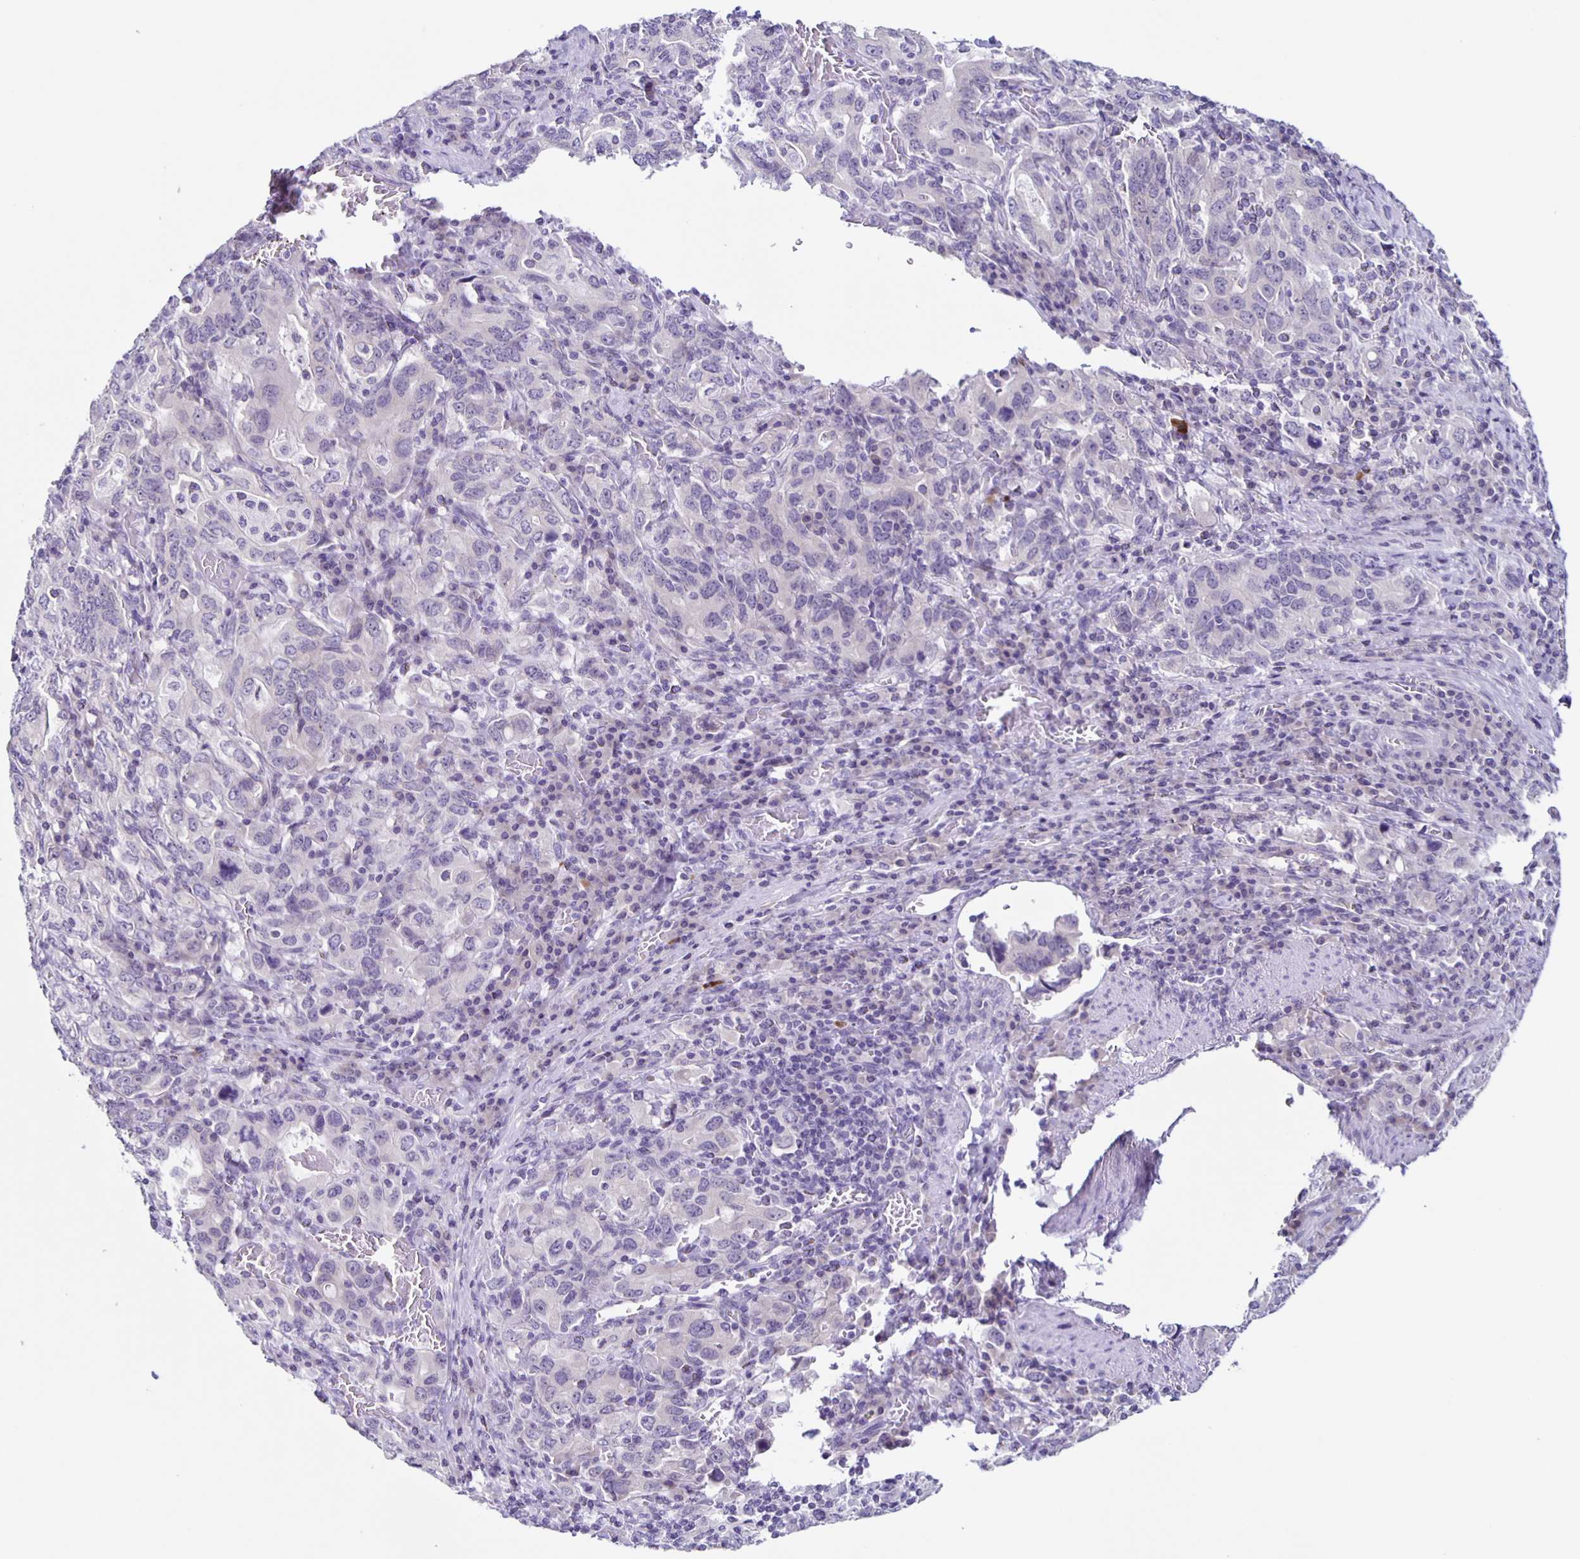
{"staining": {"intensity": "negative", "quantity": "none", "location": "none"}, "tissue": "stomach cancer", "cell_type": "Tumor cells", "image_type": "cancer", "snomed": [{"axis": "morphology", "description": "Adenocarcinoma, NOS"}, {"axis": "topography", "description": "Stomach, upper"}, {"axis": "topography", "description": "Stomach"}], "caption": "Immunohistochemistry histopathology image of neoplastic tissue: adenocarcinoma (stomach) stained with DAB (3,3'-diaminobenzidine) demonstrates no significant protein staining in tumor cells. Brightfield microscopy of immunohistochemistry stained with DAB (brown) and hematoxylin (blue), captured at high magnification.", "gene": "SLC12A3", "patient": {"sex": "male", "age": 62}}